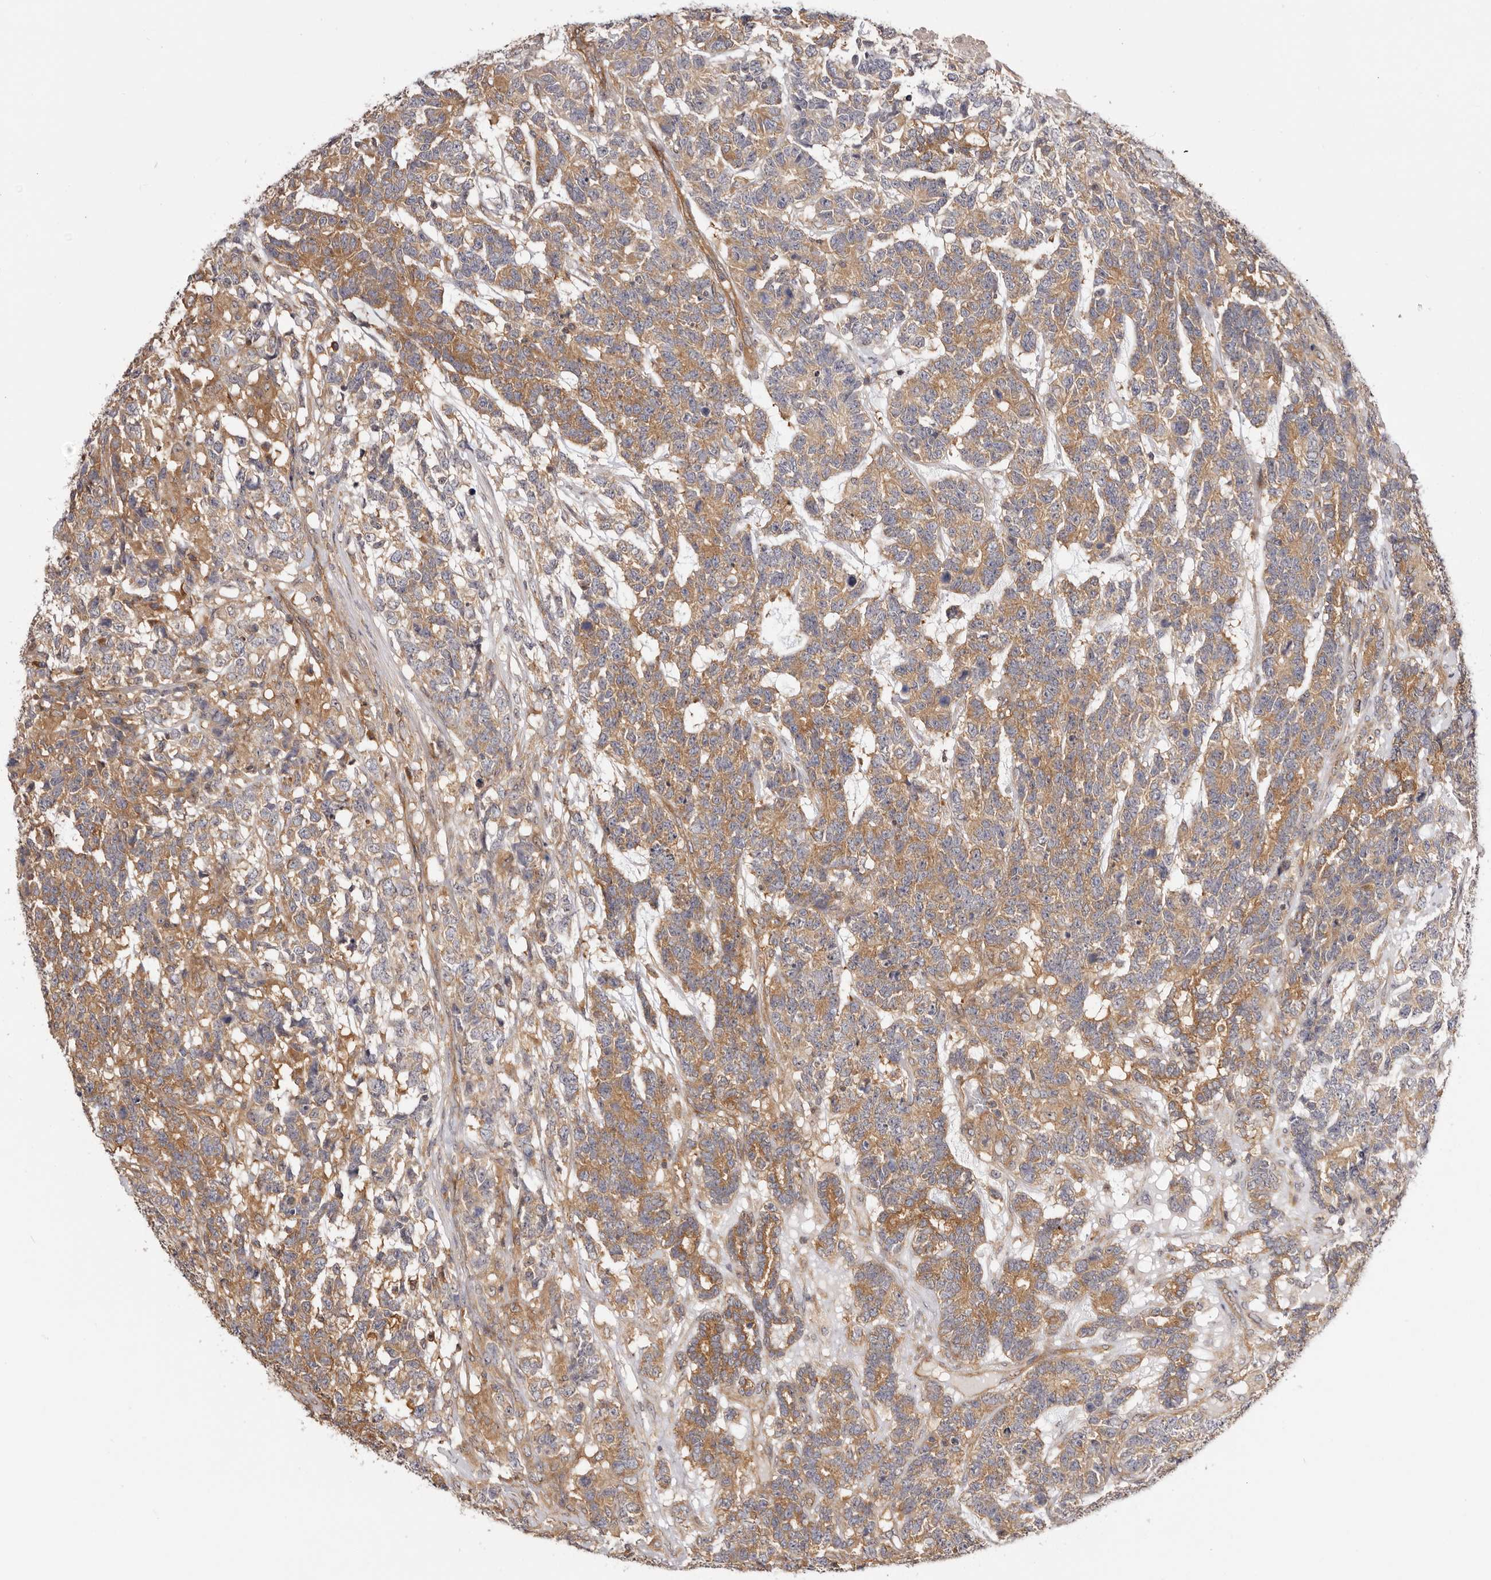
{"staining": {"intensity": "moderate", "quantity": ">75%", "location": "cytoplasmic/membranous"}, "tissue": "testis cancer", "cell_type": "Tumor cells", "image_type": "cancer", "snomed": [{"axis": "morphology", "description": "Carcinoma, Embryonal, NOS"}, {"axis": "topography", "description": "Testis"}], "caption": "A micrograph showing moderate cytoplasmic/membranous expression in approximately >75% of tumor cells in testis cancer, as visualized by brown immunohistochemical staining.", "gene": "PANK4", "patient": {"sex": "male", "age": 26}}